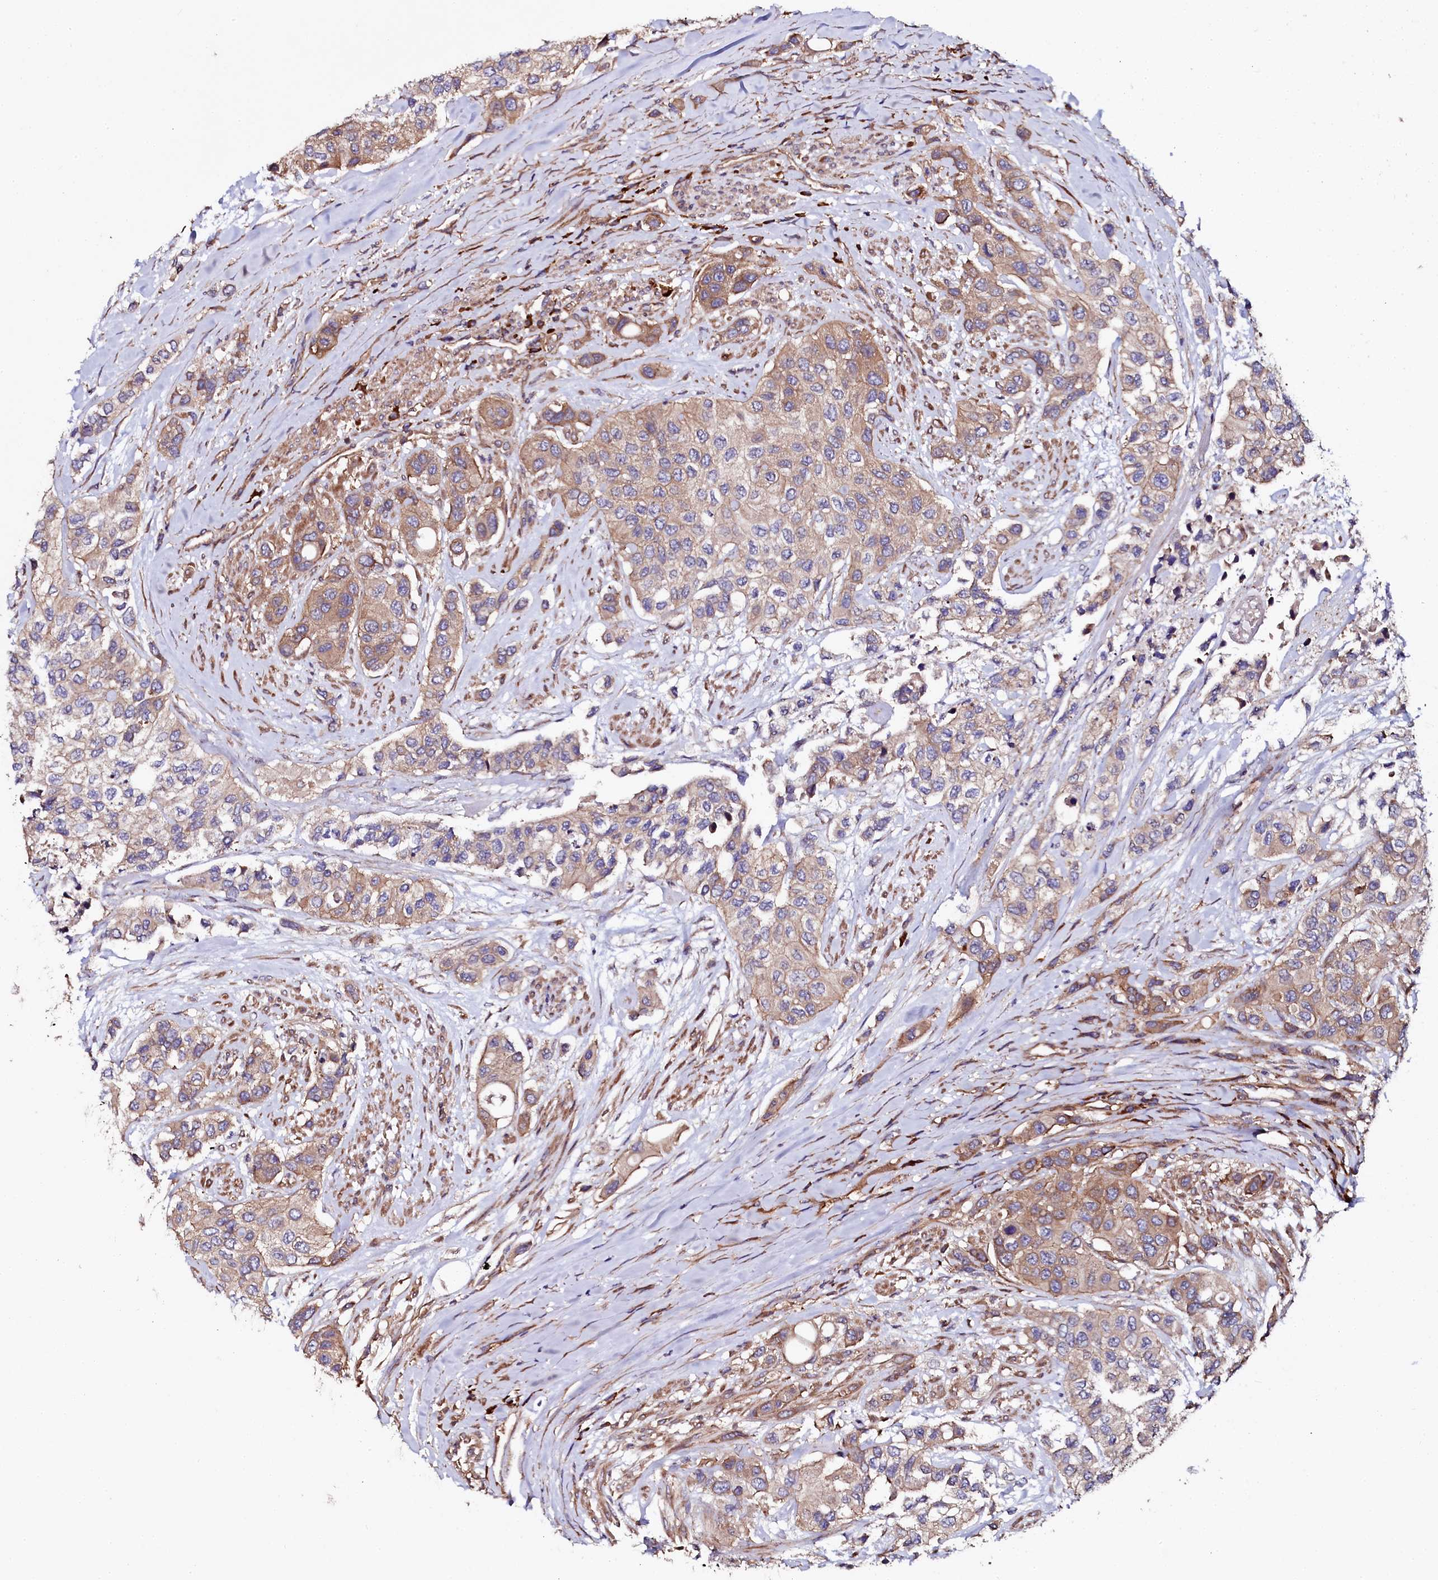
{"staining": {"intensity": "moderate", "quantity": ">75%", "location": "cytoplasmic/membranous"}, "tissue": "urothelial cancer", "cell_type": "Tumor cells", "image_type": "cancer", "snomed": [{"axis": "morphology", "description": "Normal tissue, NOS"}, {"axis": "morphology", "description": "Urothelial carcinoma, High grade"}, {"axis": "topography", "description": "Vascular tissue"}, {"axis": "topography", "description": "Urinary bladder"}], "caption": "Immunohistochemistry (DAB) staining of human urothelial cancer demonstrates moderate cytoplasmic/membranous protein positivity in about >75% of tumor cells.", "gene": "USPL1", "patient": {"sex": "female", "age": 56}}